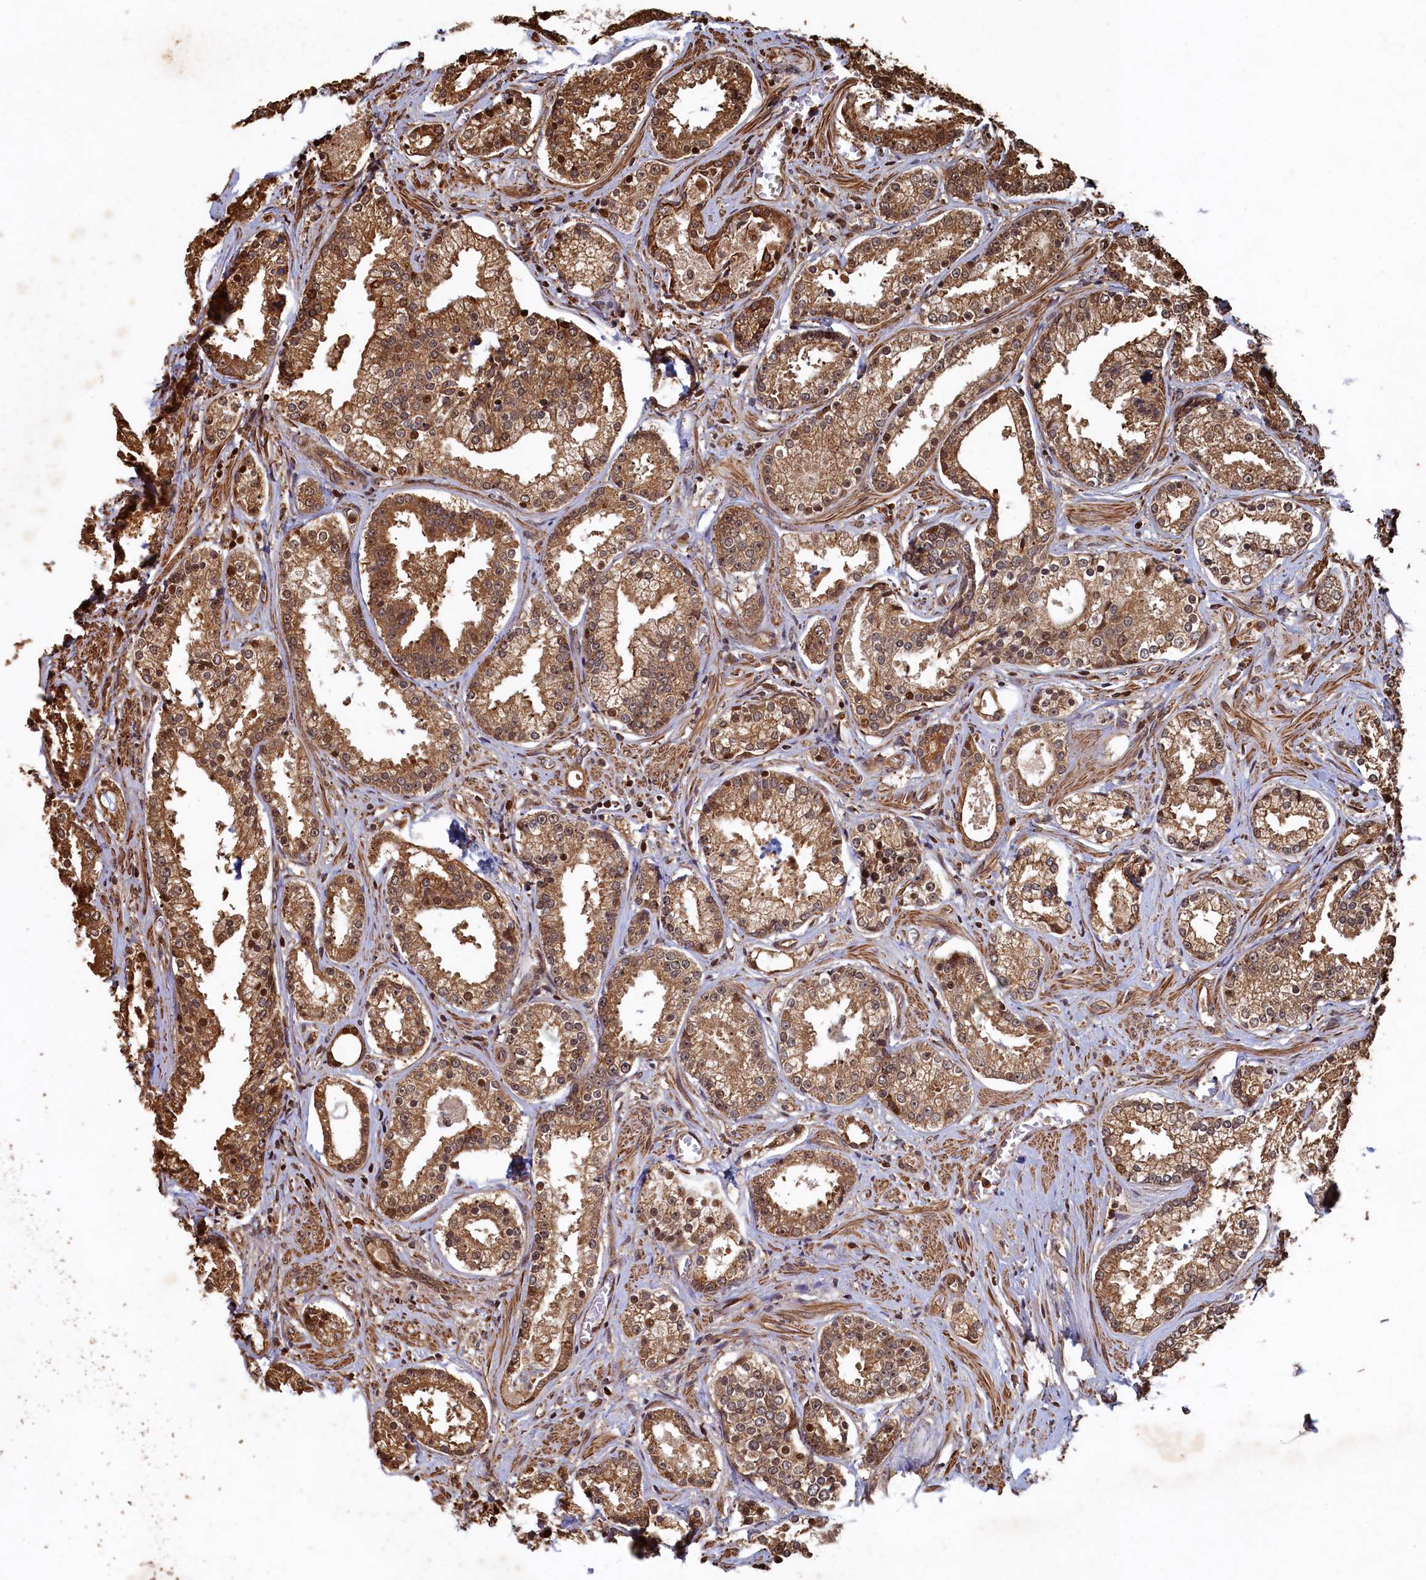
{"staining": {"intensity": "moderate", "quantity": ">75%", "location": "cytoplasmic/membranous"}, "tissue": "prostate cancer", "cell_type": "Tumor cells", "image_type": "cancer", "snomed": [{"axis": "morphology", "description": "Adenocarcinoma, High grade"}, {"axis": "topography", "description": "Prostate"}], "caption": "Prostate adenocarcinoma (high-grade) tissue reveals moderate cytoplasmic/membranous staining in approximately >75% of tumor cells", "gene": "PIGN", "patient": {"sex": "male", "age": 58}}